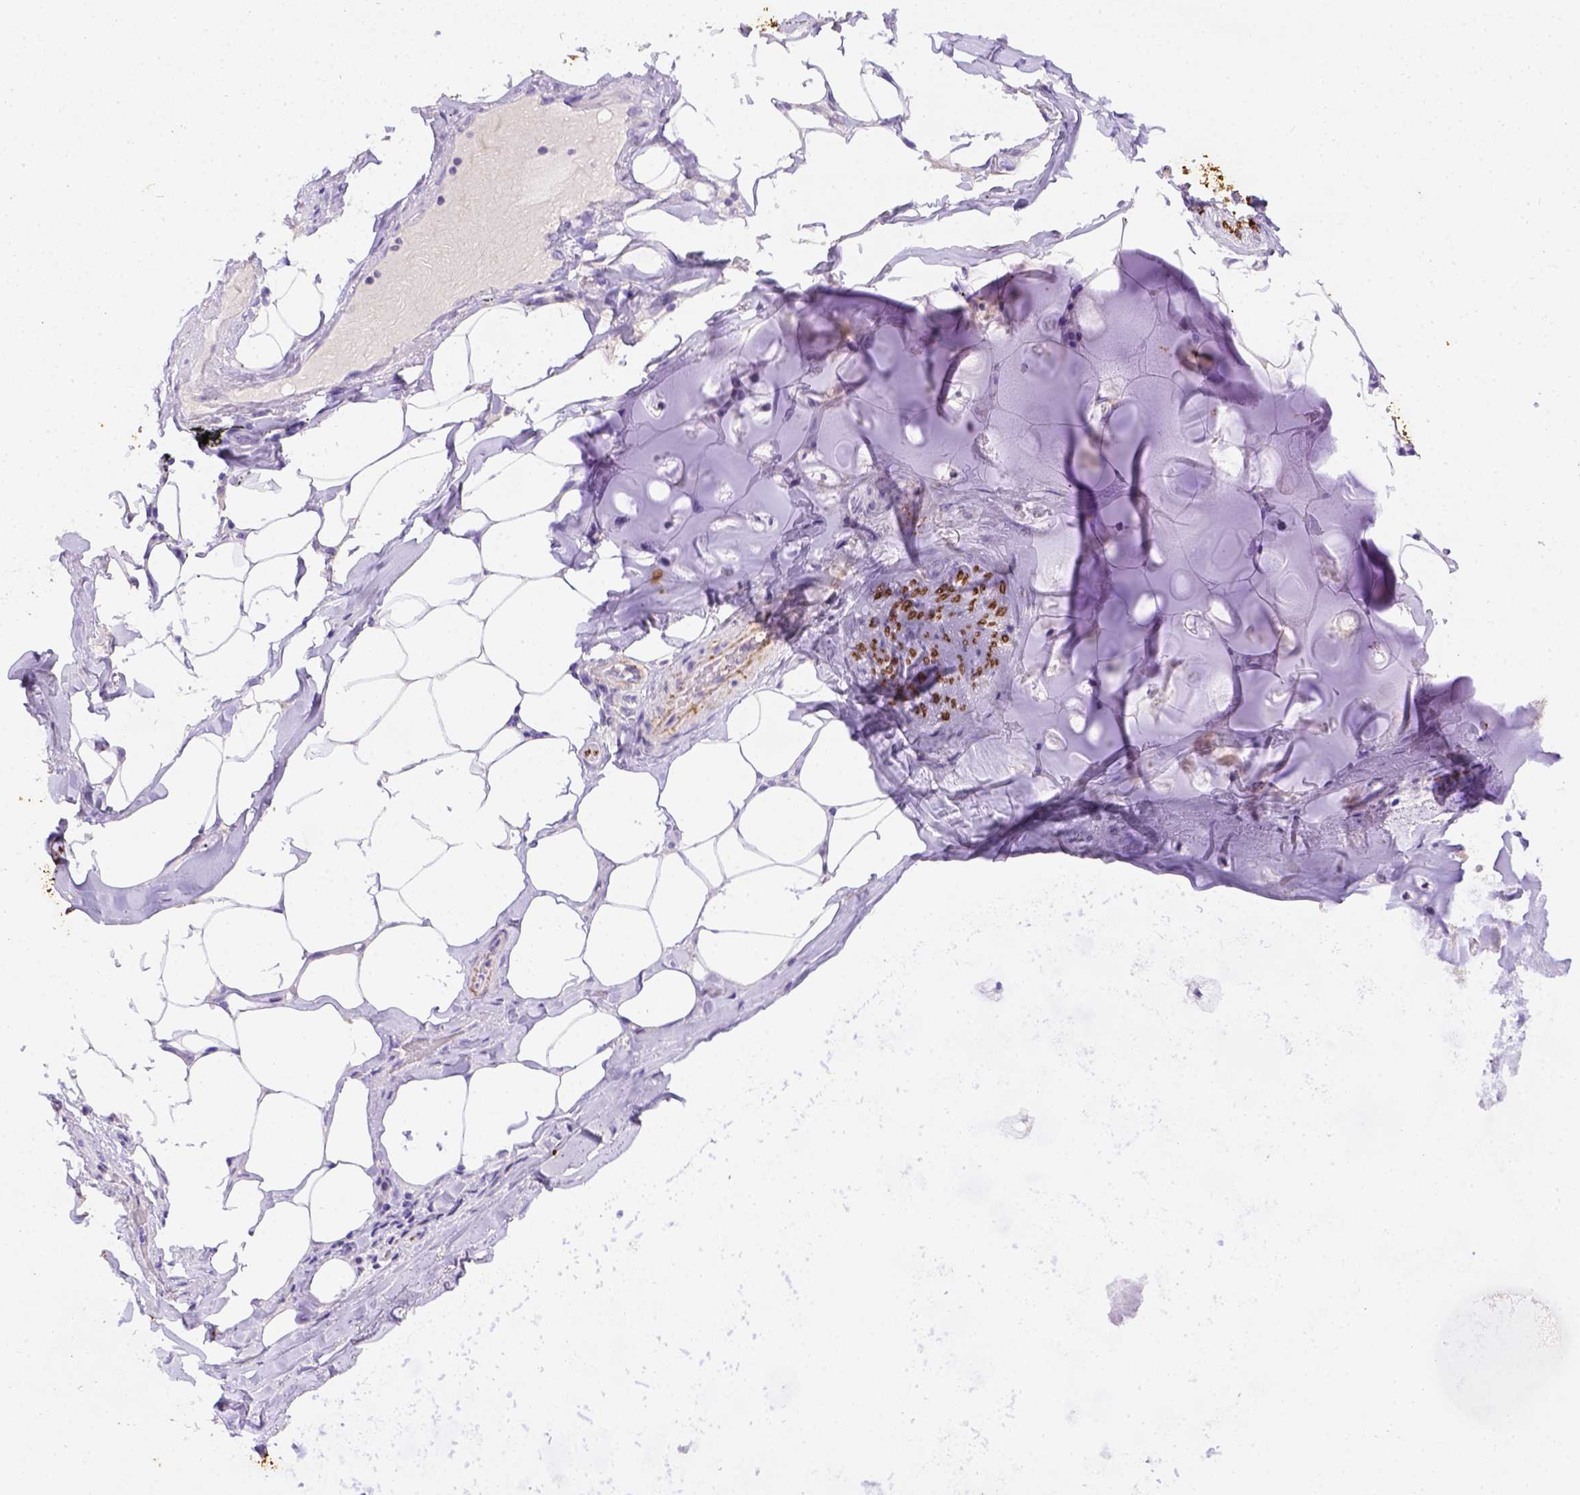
{"staining": {"intensity": "negative", "quantity": "none", "location": "none"}, "tissue": "adipose tissue", "cell_type": "Adipocytes", "image_type": "normal", "snomed": [{"axis": "morphology", "description": "Normal tissue, NOS"}, {"axis": "topography", "description": "Bronchus"}, {"axis": "topography", "description": "Lung"}], "caption": "A photomicrograph of adipose tissue stained for a protein shows no brown staining in adipocytes. (Stains: DAB (3,3'-diaminobenzidine) immunohistochemistry (IHC) with hematoxylin counter stain, Microscopy: brightfield microscopy at high magnification).", "gene": "B3GAT1", "patient": {"sex": "female", "age": 57}}